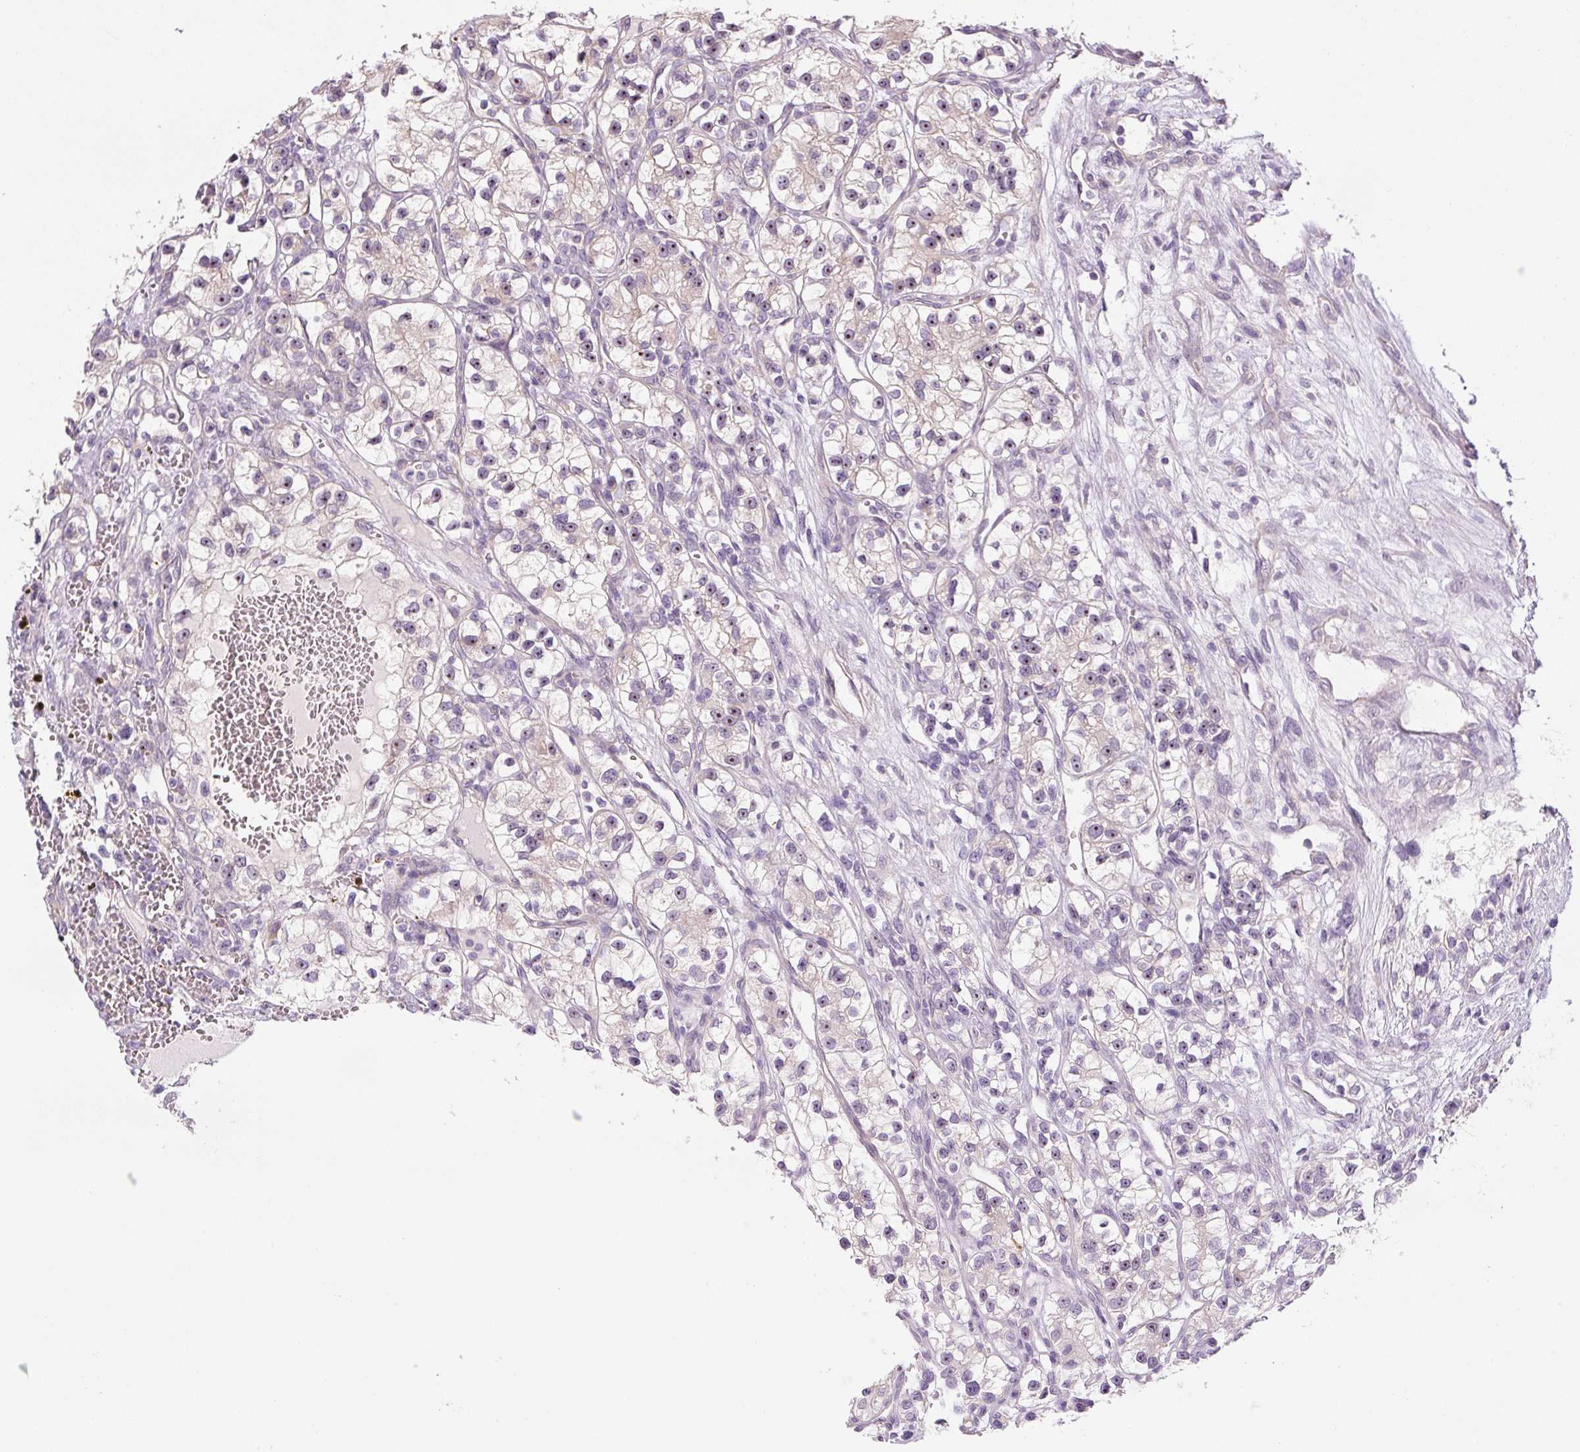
{"staining": {"intensity": "weak", "quantity": "<25%", "location": "nuclear"}, "tissue": "renal cancer", "cell_type": "Tumor cells", "image_type": "cancer", "snomed": [{"axis": "morphology", "description": "Adenocarcinoma, NOS"}, {"axis": "topography", "description": "Kidney"}], "caption": "Histopathology image shows no protein expression in tumor cells of renal cancer (adenocarcinoma) tissue.", "gene": "TMEM151B", "patient": {"sex": "female", "age": 57}}